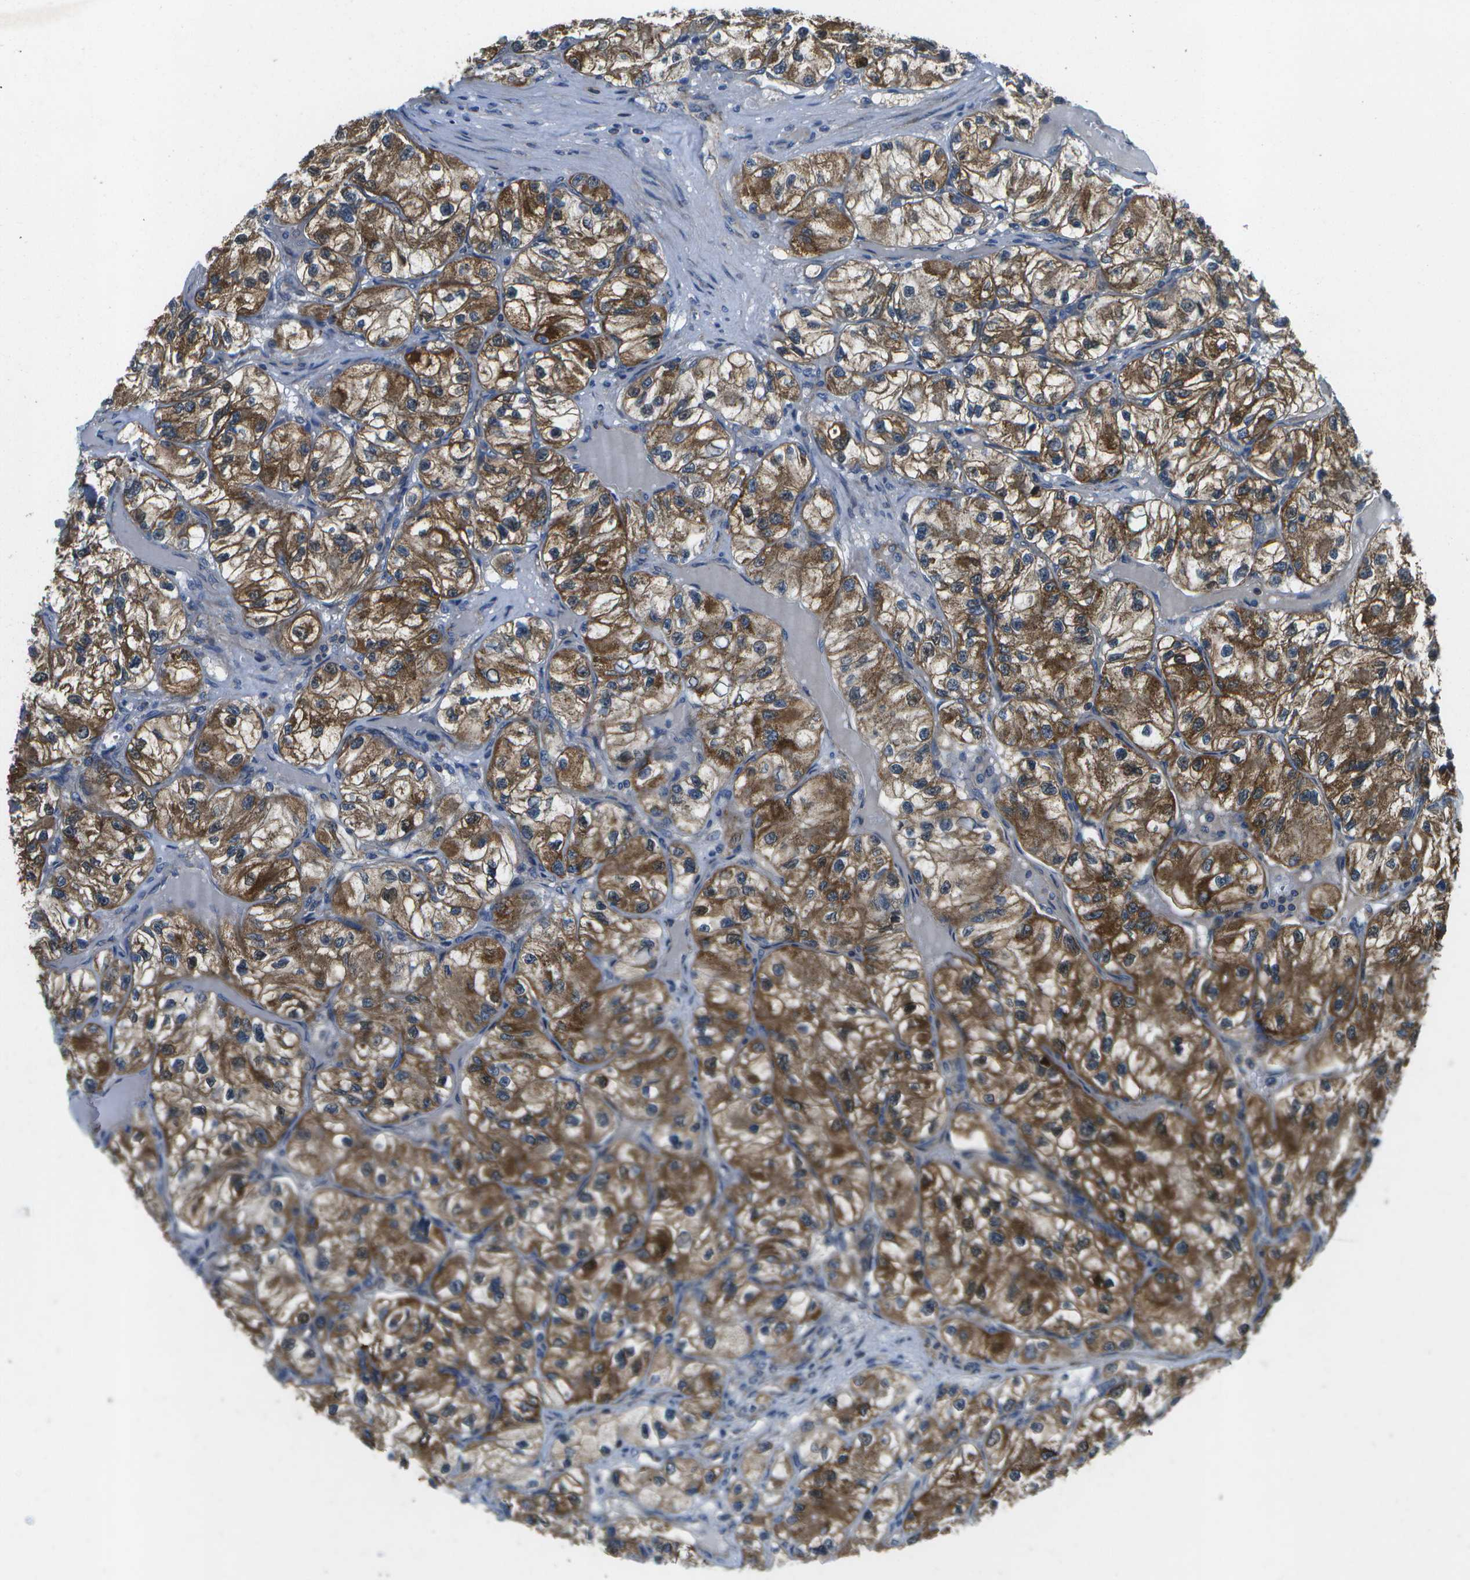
{"staining": {"intensity": "strong", "quantity": ">75%", "location": "cytoplasmic/membranous"}, "tissue": "renal cancer", "cell_type": "Tumor cells", "image_type": "cancer", "snomed": [{"axis": "morphology", "description": "Adenocarcinoma, NOS"}, {"axis": "topography", "description": "Kidney"}], "caption": "A brown stain shows strong cytoplasmic/membranous positivity of a protein in renal cancer (adenocarcinoma) tumor cells. (Stains: DAB in brown, nuclei in blue, Microscopy: brightfield microscopy at high magnification).", "gene": "MVK", "patient": {"sex": "female", "age": 57}}